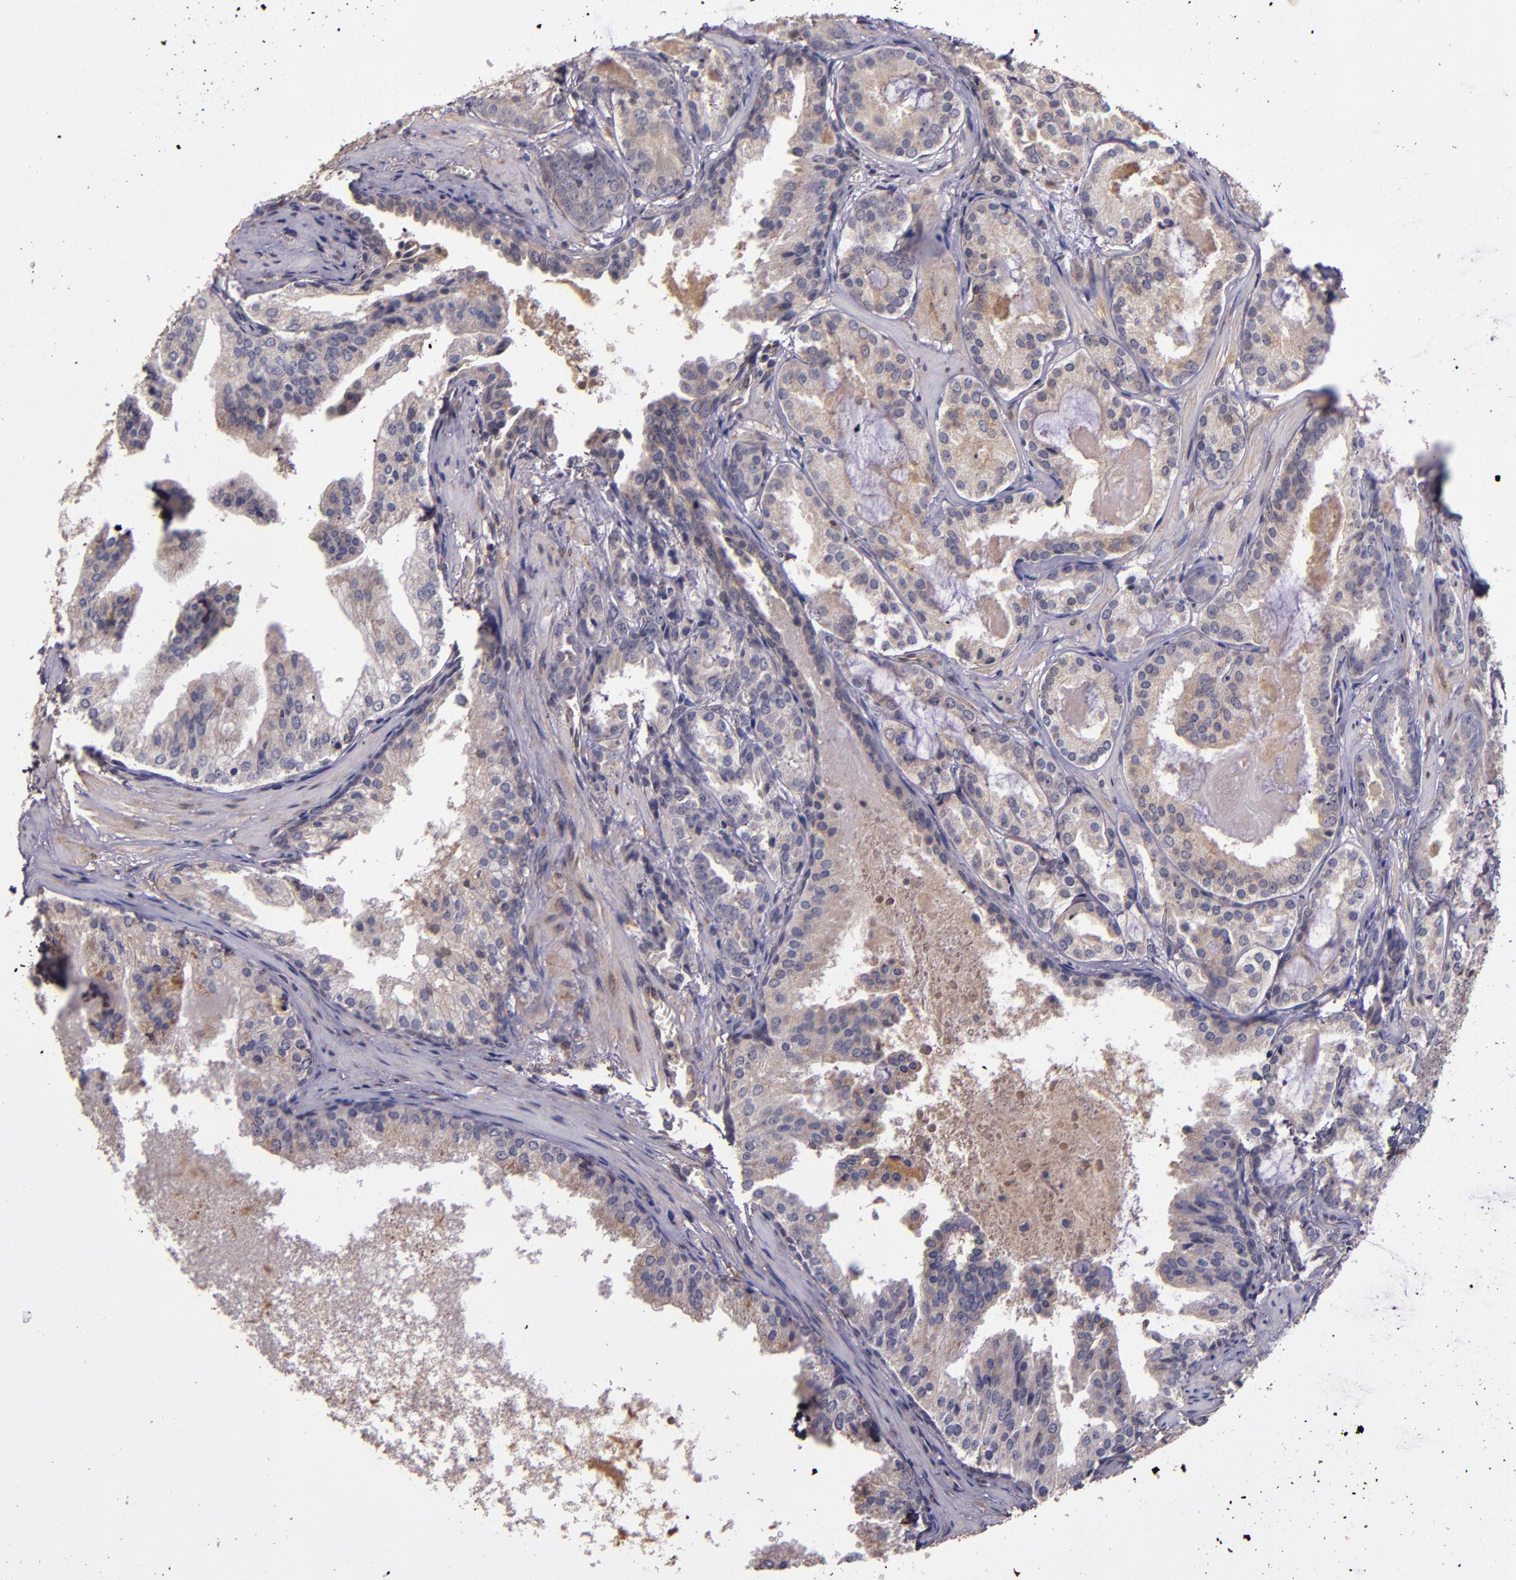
{"staining": {"intensity": "weak", "quantity": ">75%", "location": "cytoplasmic/membranous"}, "tissue": "prostate cancer", "cell_type": "Tumor cells", "image_type": "cancer", "snomed": [{"axis": "morphology", "description": "Adenocarcinoma, Medium grade"}, {"axis": "topography", "description": "Prostate"}], "caption": "A brown stain highlights weak cytoplasmic/membranous positivity of a protein in human prostate cancer tumor cells.", "gene": "PRAF2", "patient": {"sex": "male", "age": 64}}